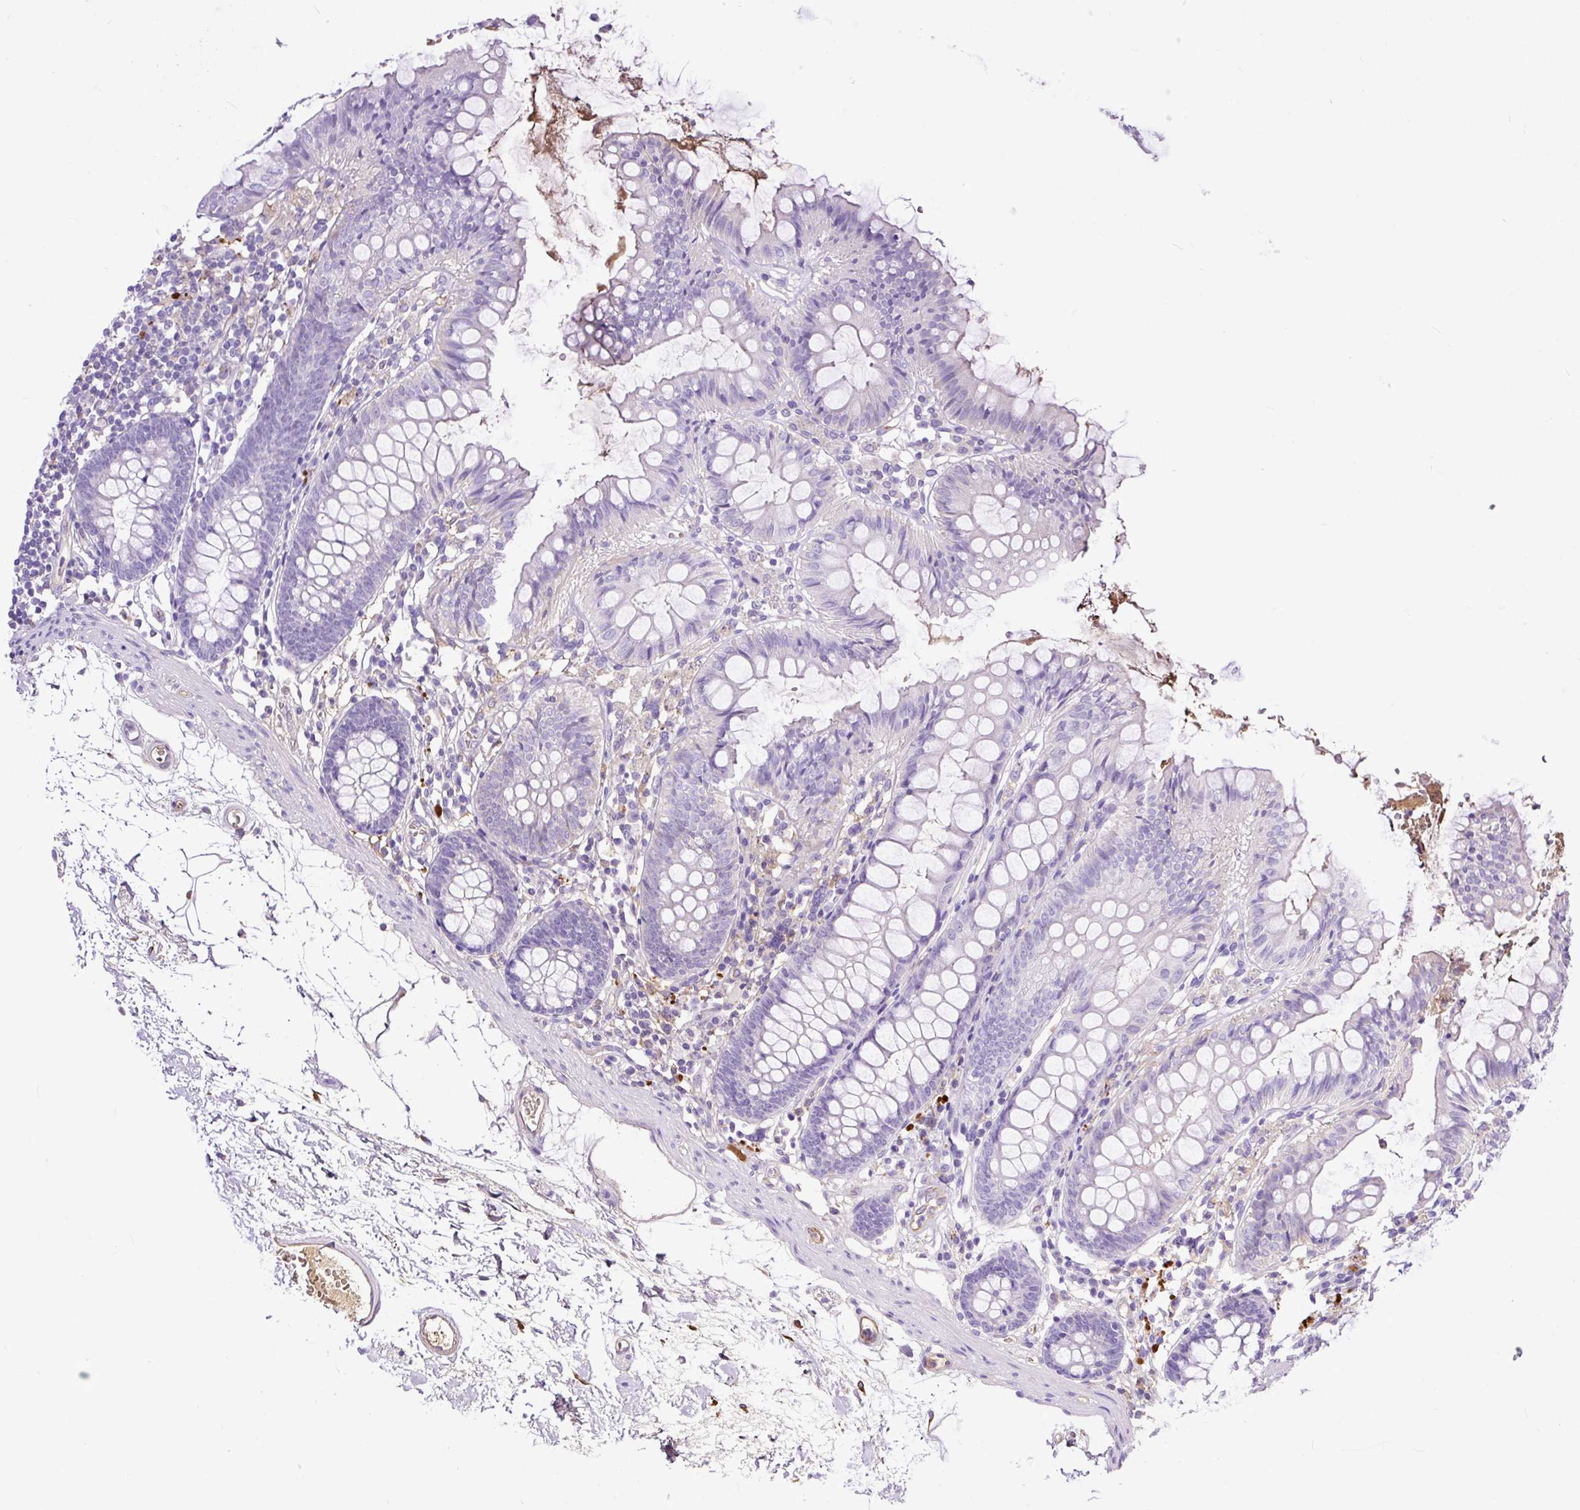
{"staining": {"intensity": "negative", "quantity": "none", "location": "none"}, "tissue": "colon", "cell_type": "Endothelial cells", "image_type": "normal", "snomed": [{"axis": "morphology", "description": "Normal tissue, NOS"}, {"axis": "topography", "description": "Colon"}], "caption": "High magnification brightfield microscopy of normal colon stained with DAB (brown) and counterstained with hematoxylin (blue): endothelial cells show no significant staining. (DAB immunohistochemistry, high magnification).", "gene": "CLEC3B", "patient": {"sex": "female", "age": 84}}